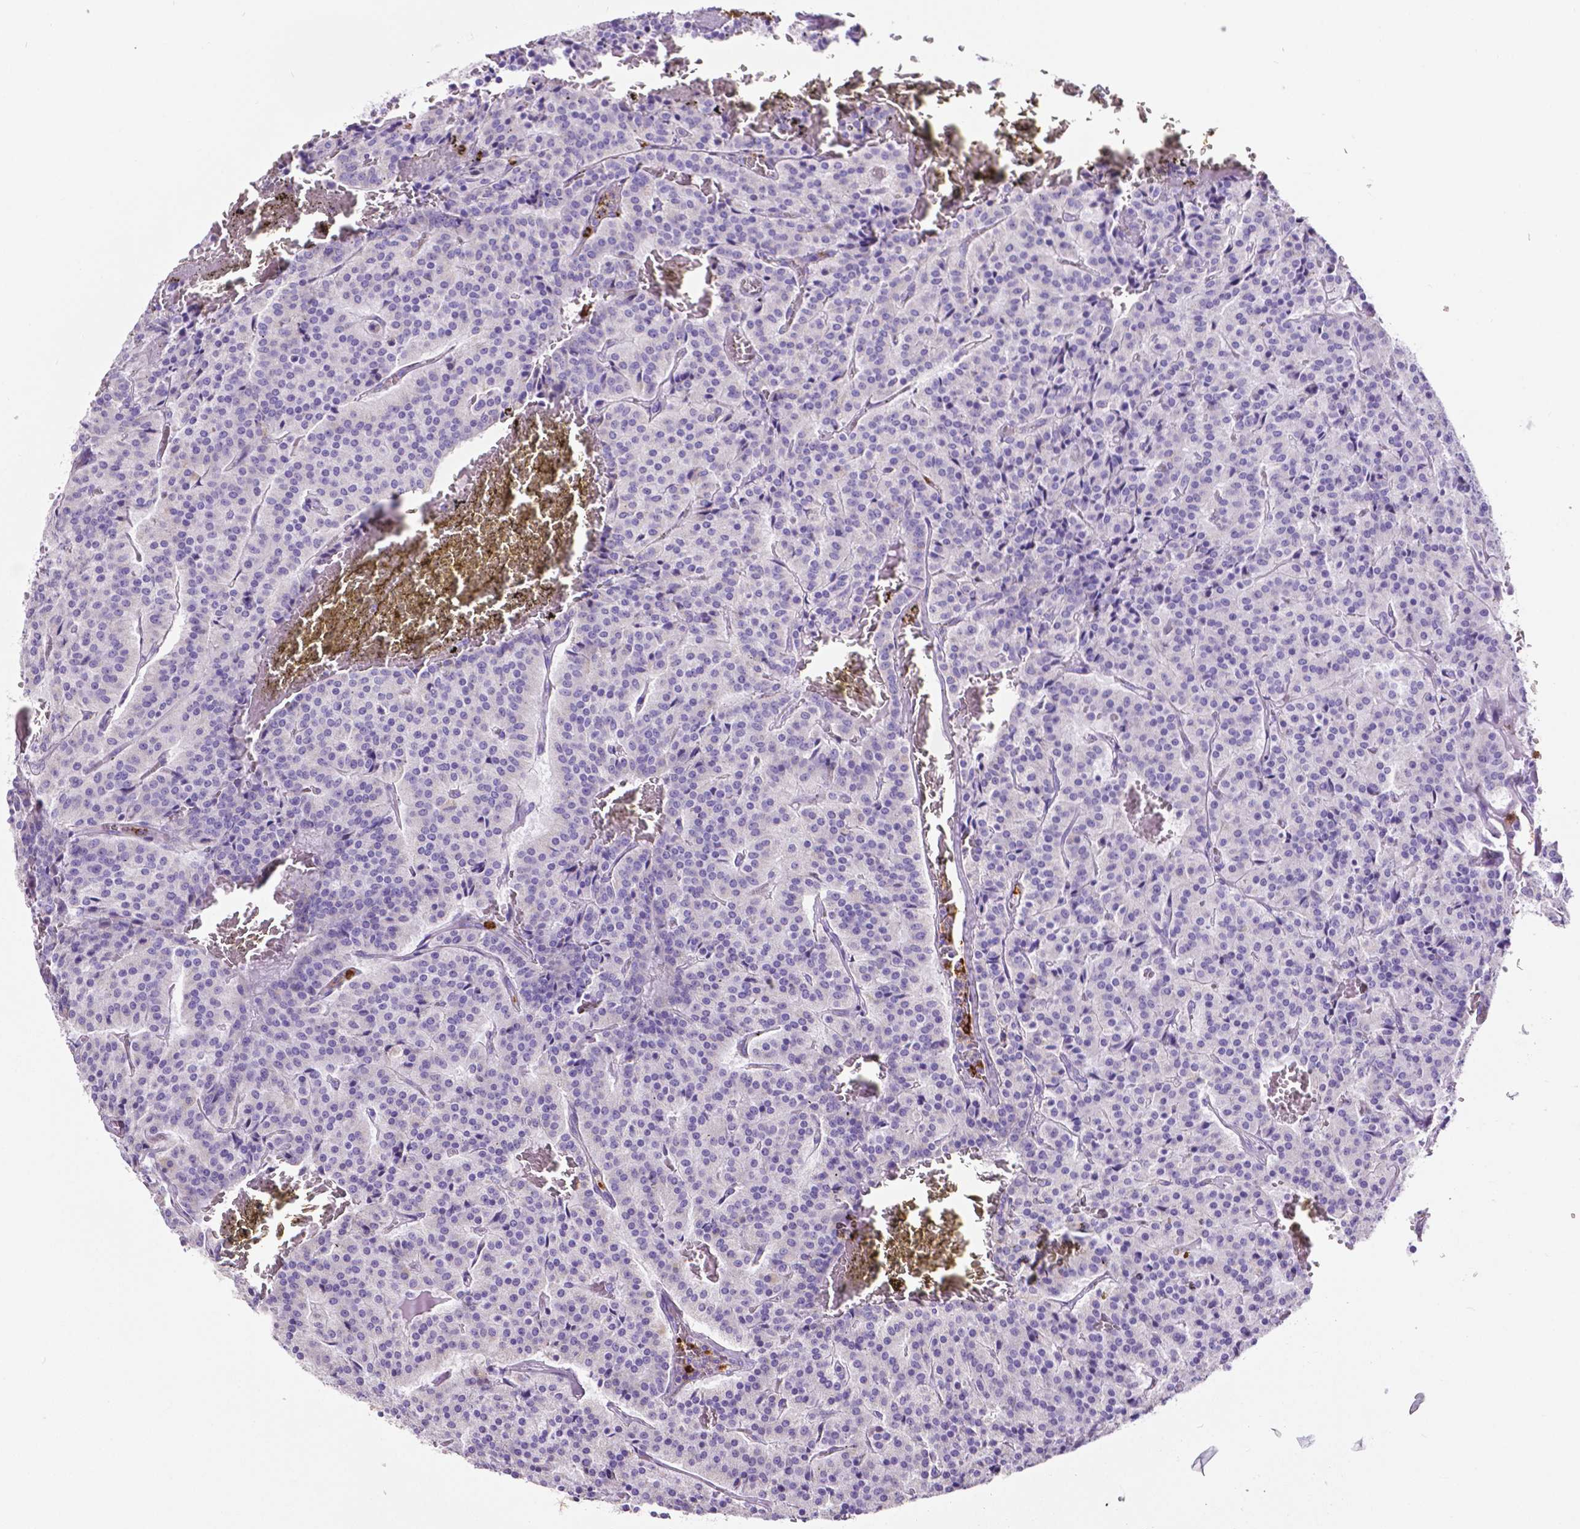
{"staining": {"intensity": "negative", "quantity": "none", "location": "none"}, "tissue": "carcinoid", "cell_type": "Tumor cells", "image_type": "cancer", "snomed": [{"axis": "morphology", "description": "Carcinoid, malignant, NOS"}, {"axis": "topography", "description": "Lung"}], "caption": "This is an immunohistochemistry micrograph of carcinoid. There is no staining in tumor cells.", "gene": "MMP9", "patient": {"sex": "male", "age": 70}}